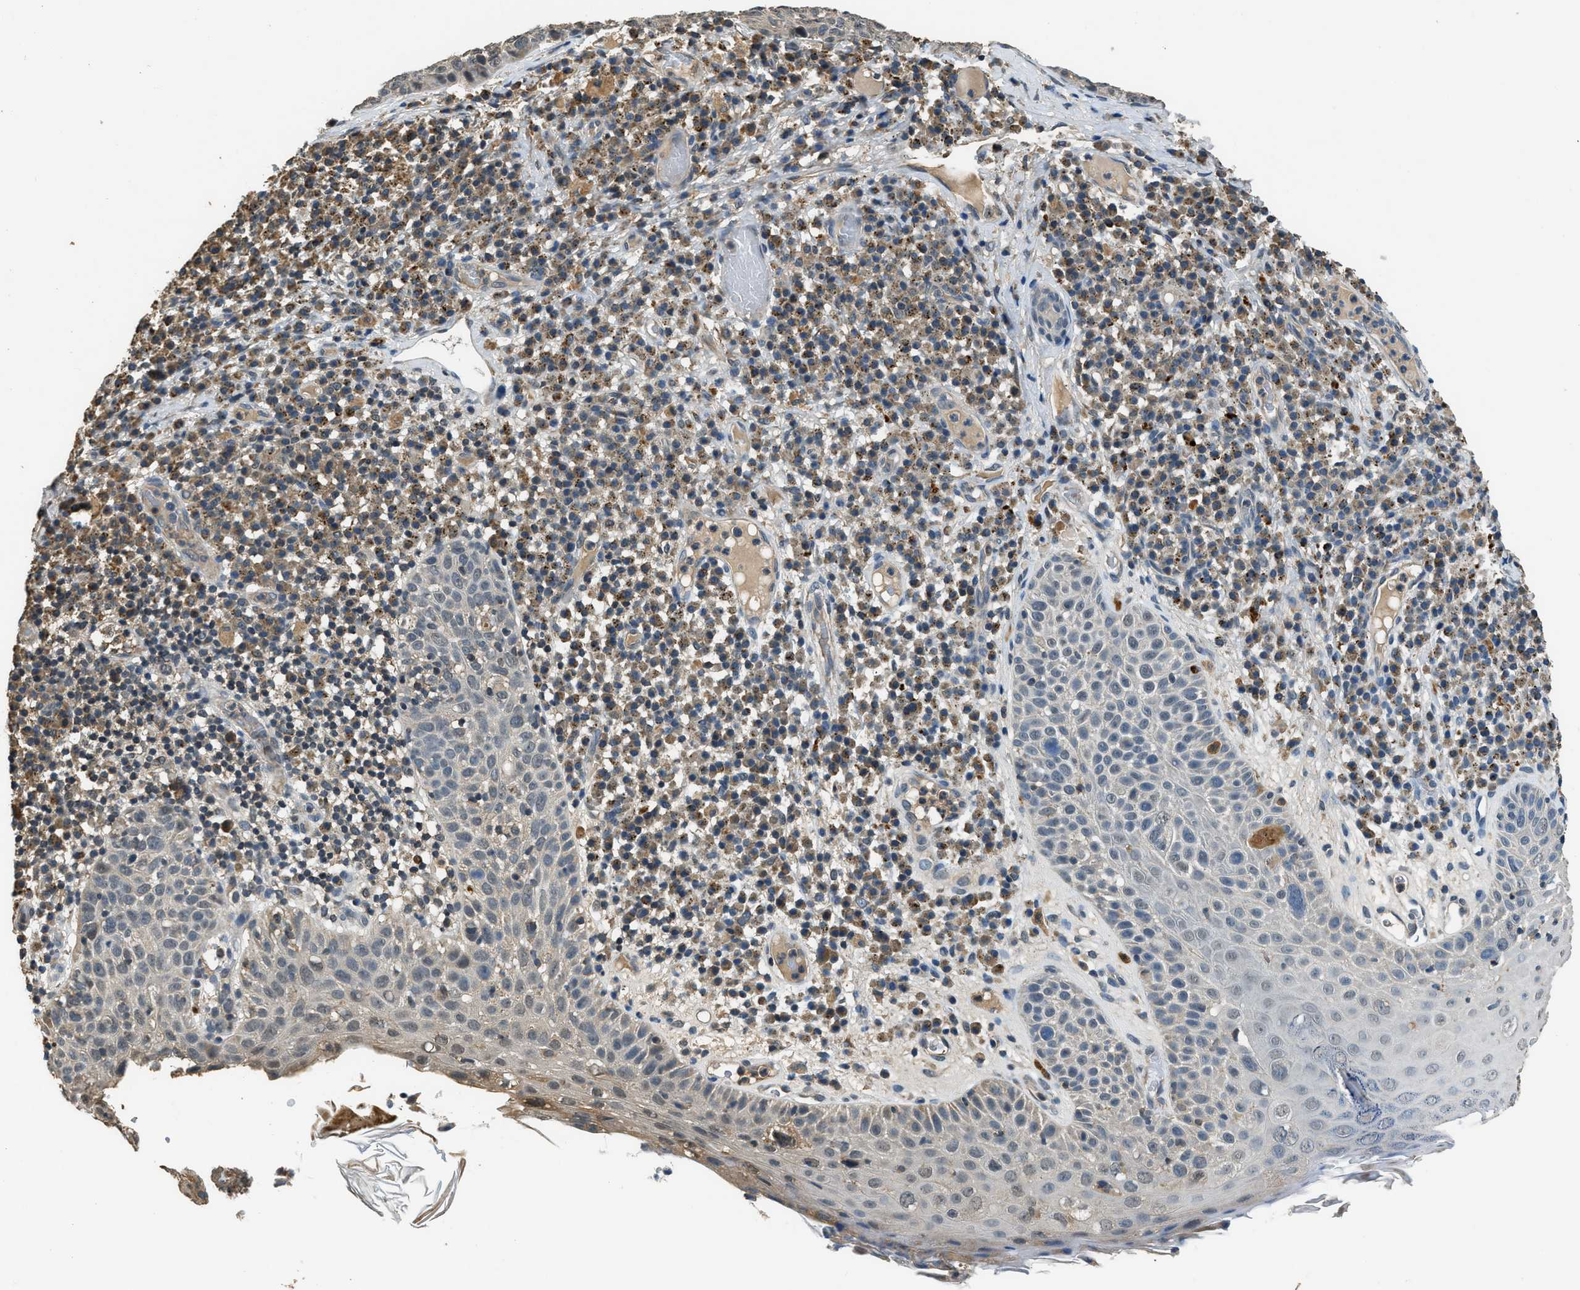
{"staining": {"intensity": "weak", "quantity": "<25%", "location": "nuclear"}, "tissue": "skin cancer", "cell_type": "Tumor cells", "image_type": "cancer", "snomed": [{"axis": "morphology", "description": "Squamous cell carcinoma in situ, NOS"}, {"axis": "morphology", "description": "Squamous cell carcinoma, NOS"}, {"axis": "topography", "description": "Skin"}], "caption": "High magnification brightfield microscopy of skin squamous cell carcinoma stained with DAB (3,3'-diaminobenzidine) (brown) and counterstained with hematoxylin (blue): tumor cells show no significant expression.", "gene": "SLC15A4", "patient": {"sex": "male", "age": 93}}